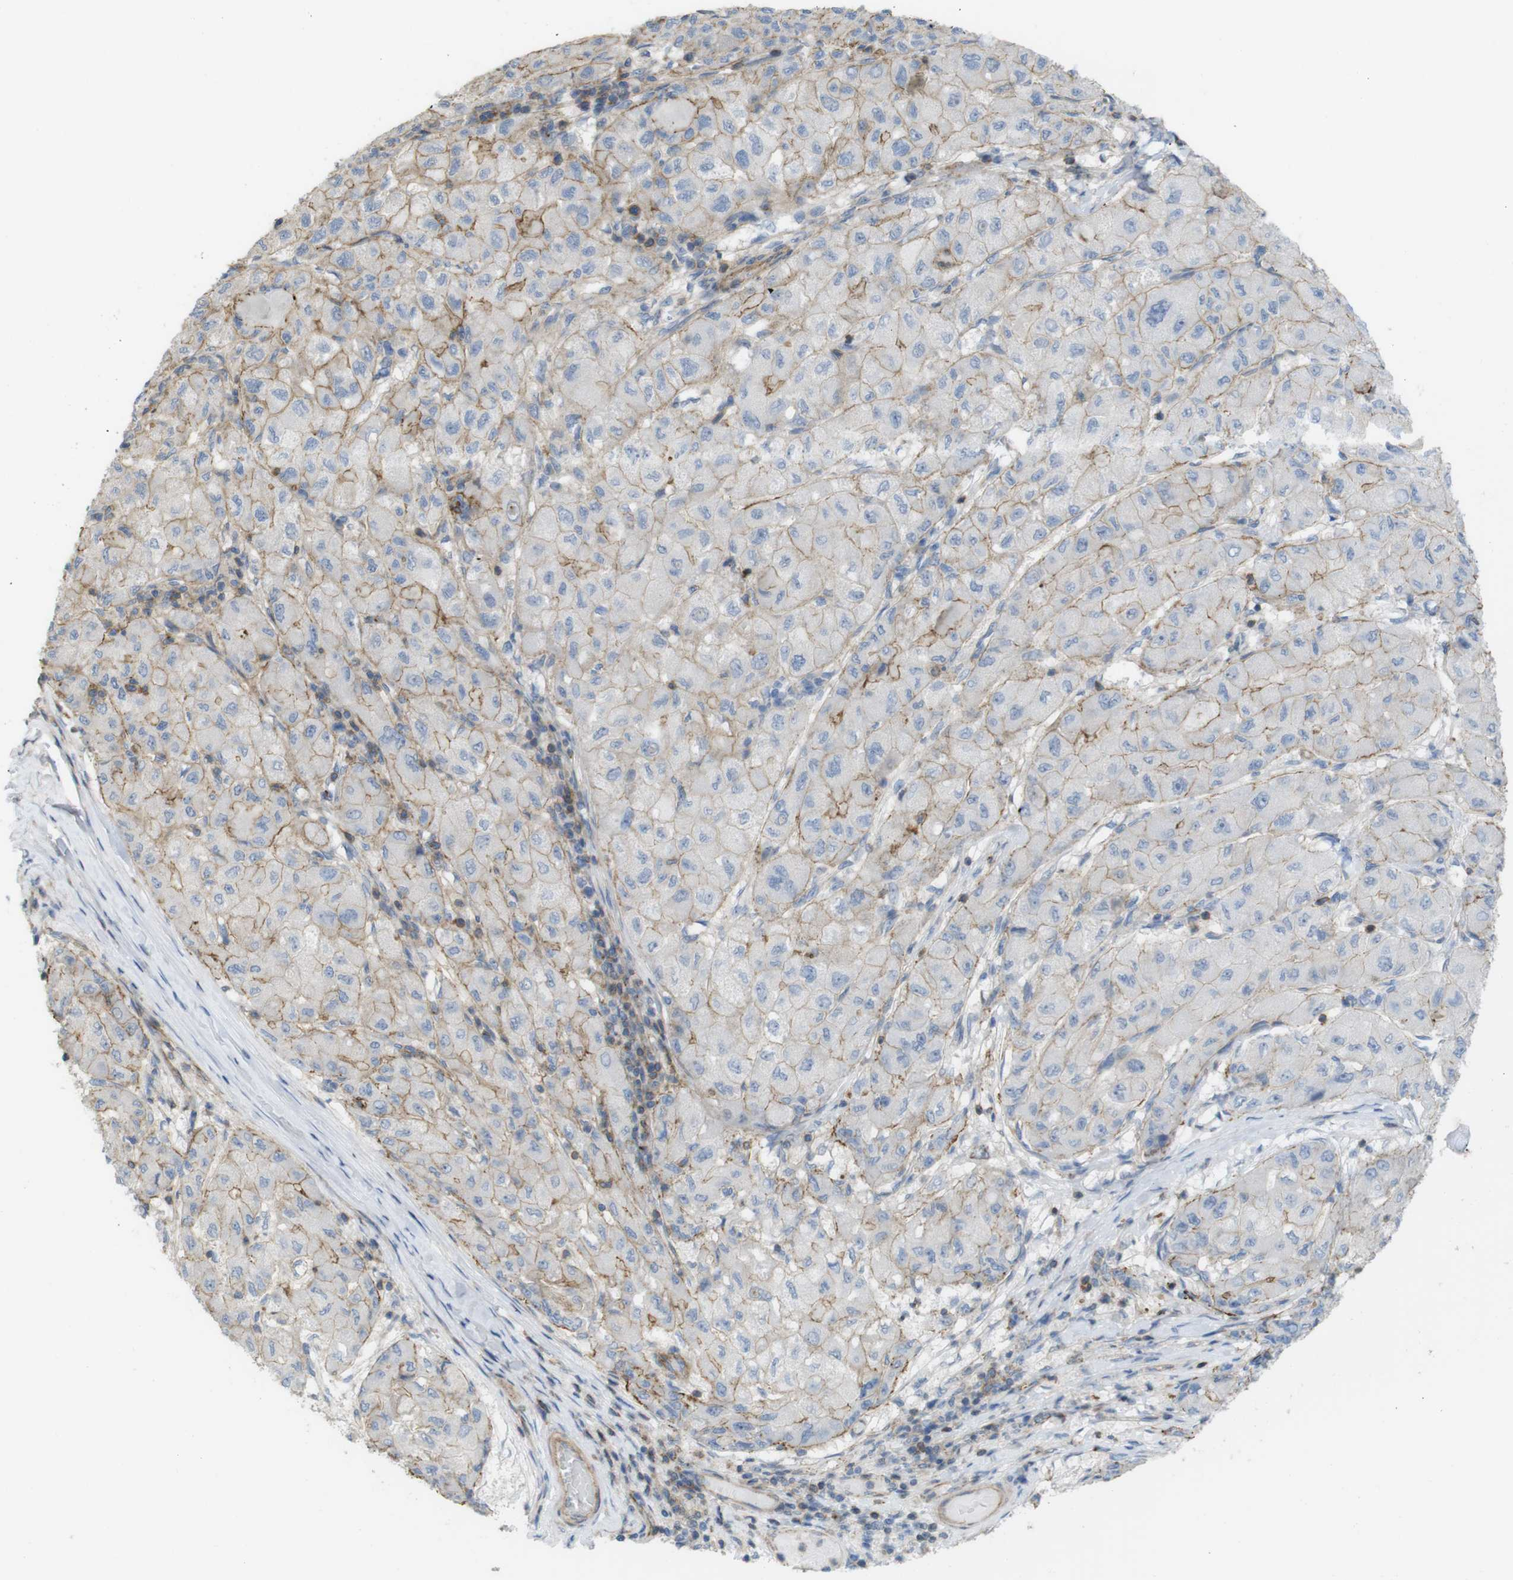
{"staining": {"intensity": "moderate", "quantity": "25%-75%", "location": "cytoplasmic/membranous"}, "tissue": "liver cancer", "cell_type": "Tumor cells", "image_type": "cancer", "snomed": [{"axis": "morphology", "description": "Carcinoma, Hepatocellular, NOS"}, {"axis": "topography", "description": "Liver"}], "caption": "Moderate cytoplasmic/membranous protein positivity is seen in approximately 25%-75% of tumor cells in hepatocellular carcinoma (liver). The staining was performed using DAB (3,3'-diaminobenzidine) to visualize the protein expression in brown, while the nuclei were stained in blue with hematoxylin (Magnification: 20x).", "gene": "PREX2", "patient": {"sex": "male", "age": 80}}